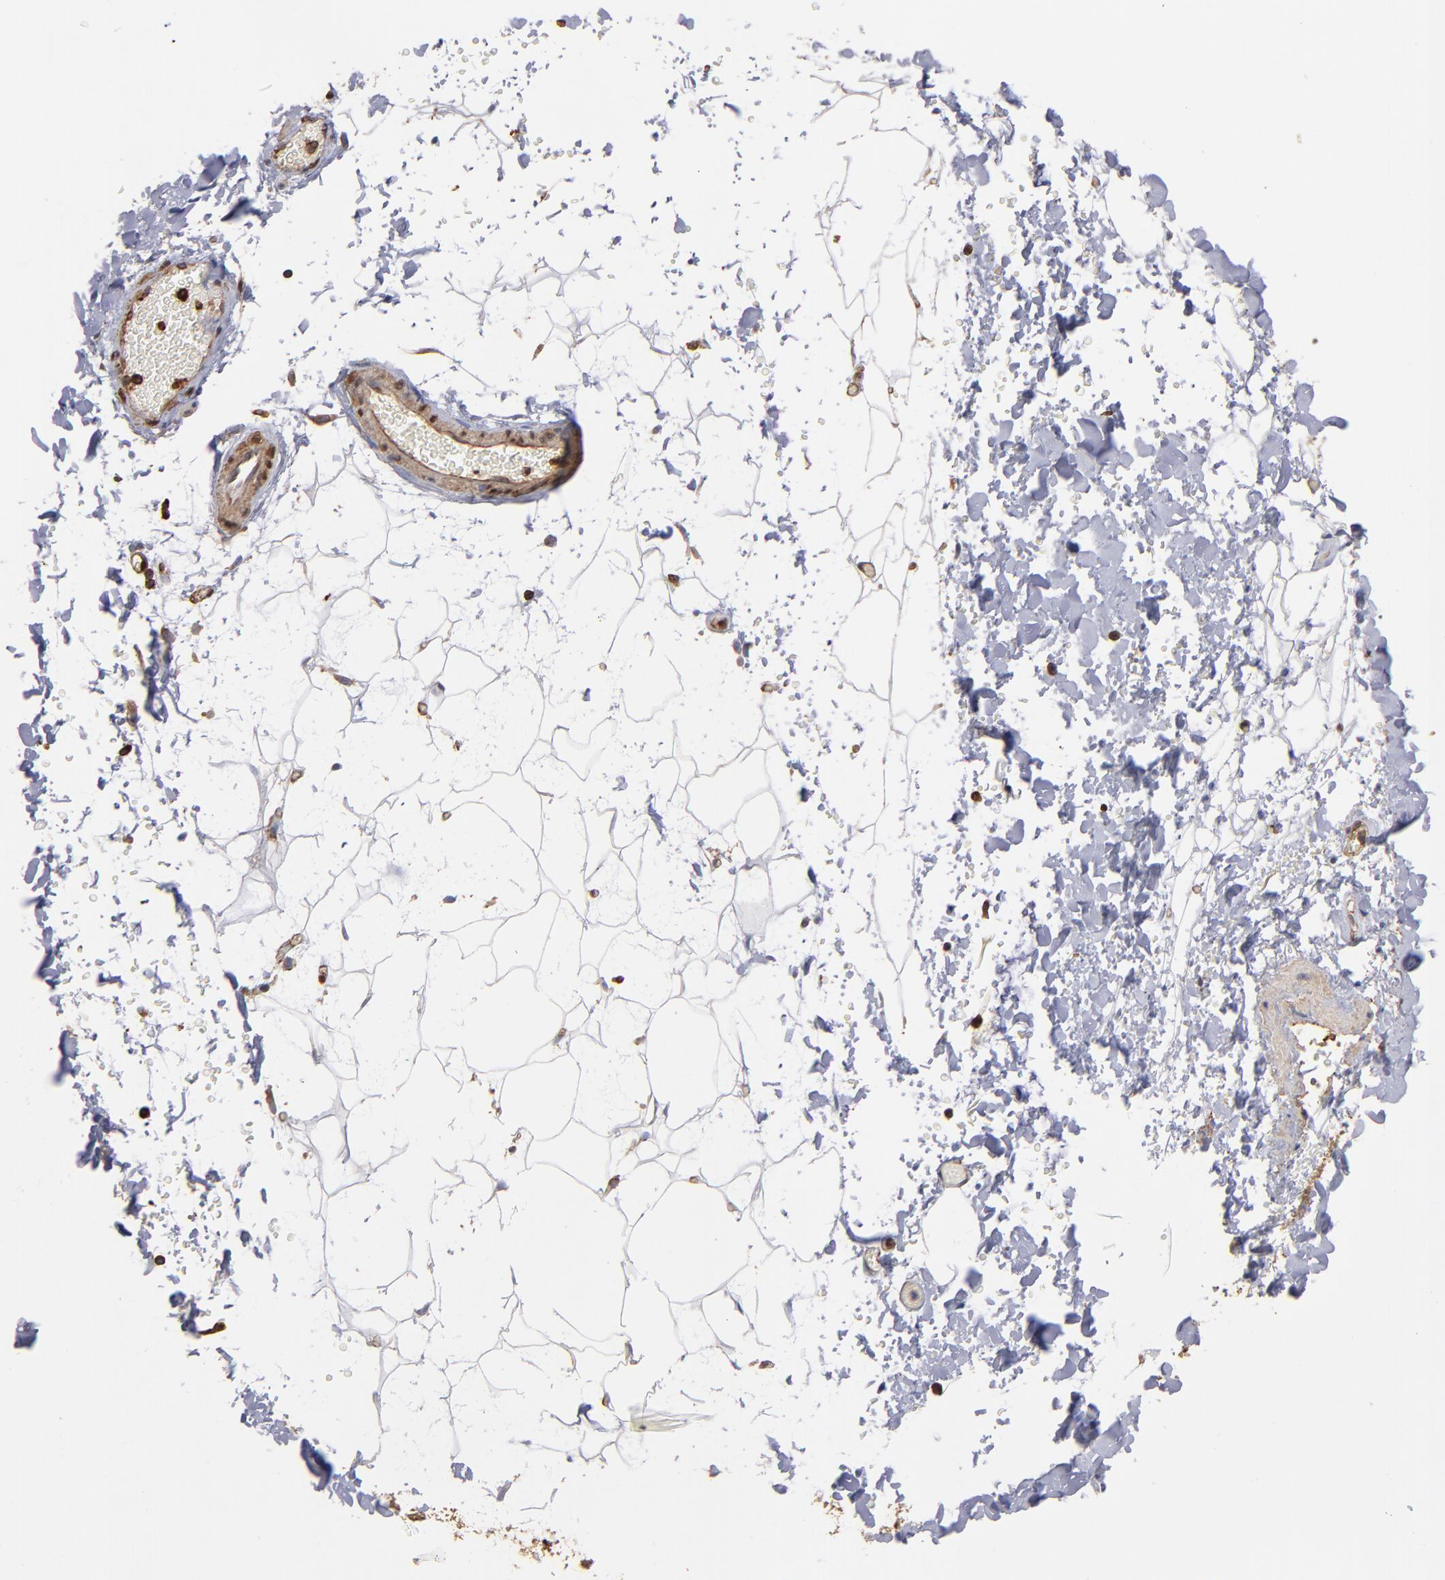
{"staining": {"intensity": "negative", "quantity": "none", "location": "none"}, "tissue": "adipose tissue", "cell_type": "Adipocytes", "image_type": "normal", "snomed": [{"axis": "morphology", "description": "Normal tissue, NOS"}, {"axis": "topography", "description": "Soft tissue"}], "caption": "Immunohistochemistry image of unremarkable adipose tissue stained for a protein (brown), which shows no expression in adipocytes.", "gene": "ACTN4", "patient": {"sex": "male", "age": 72}}